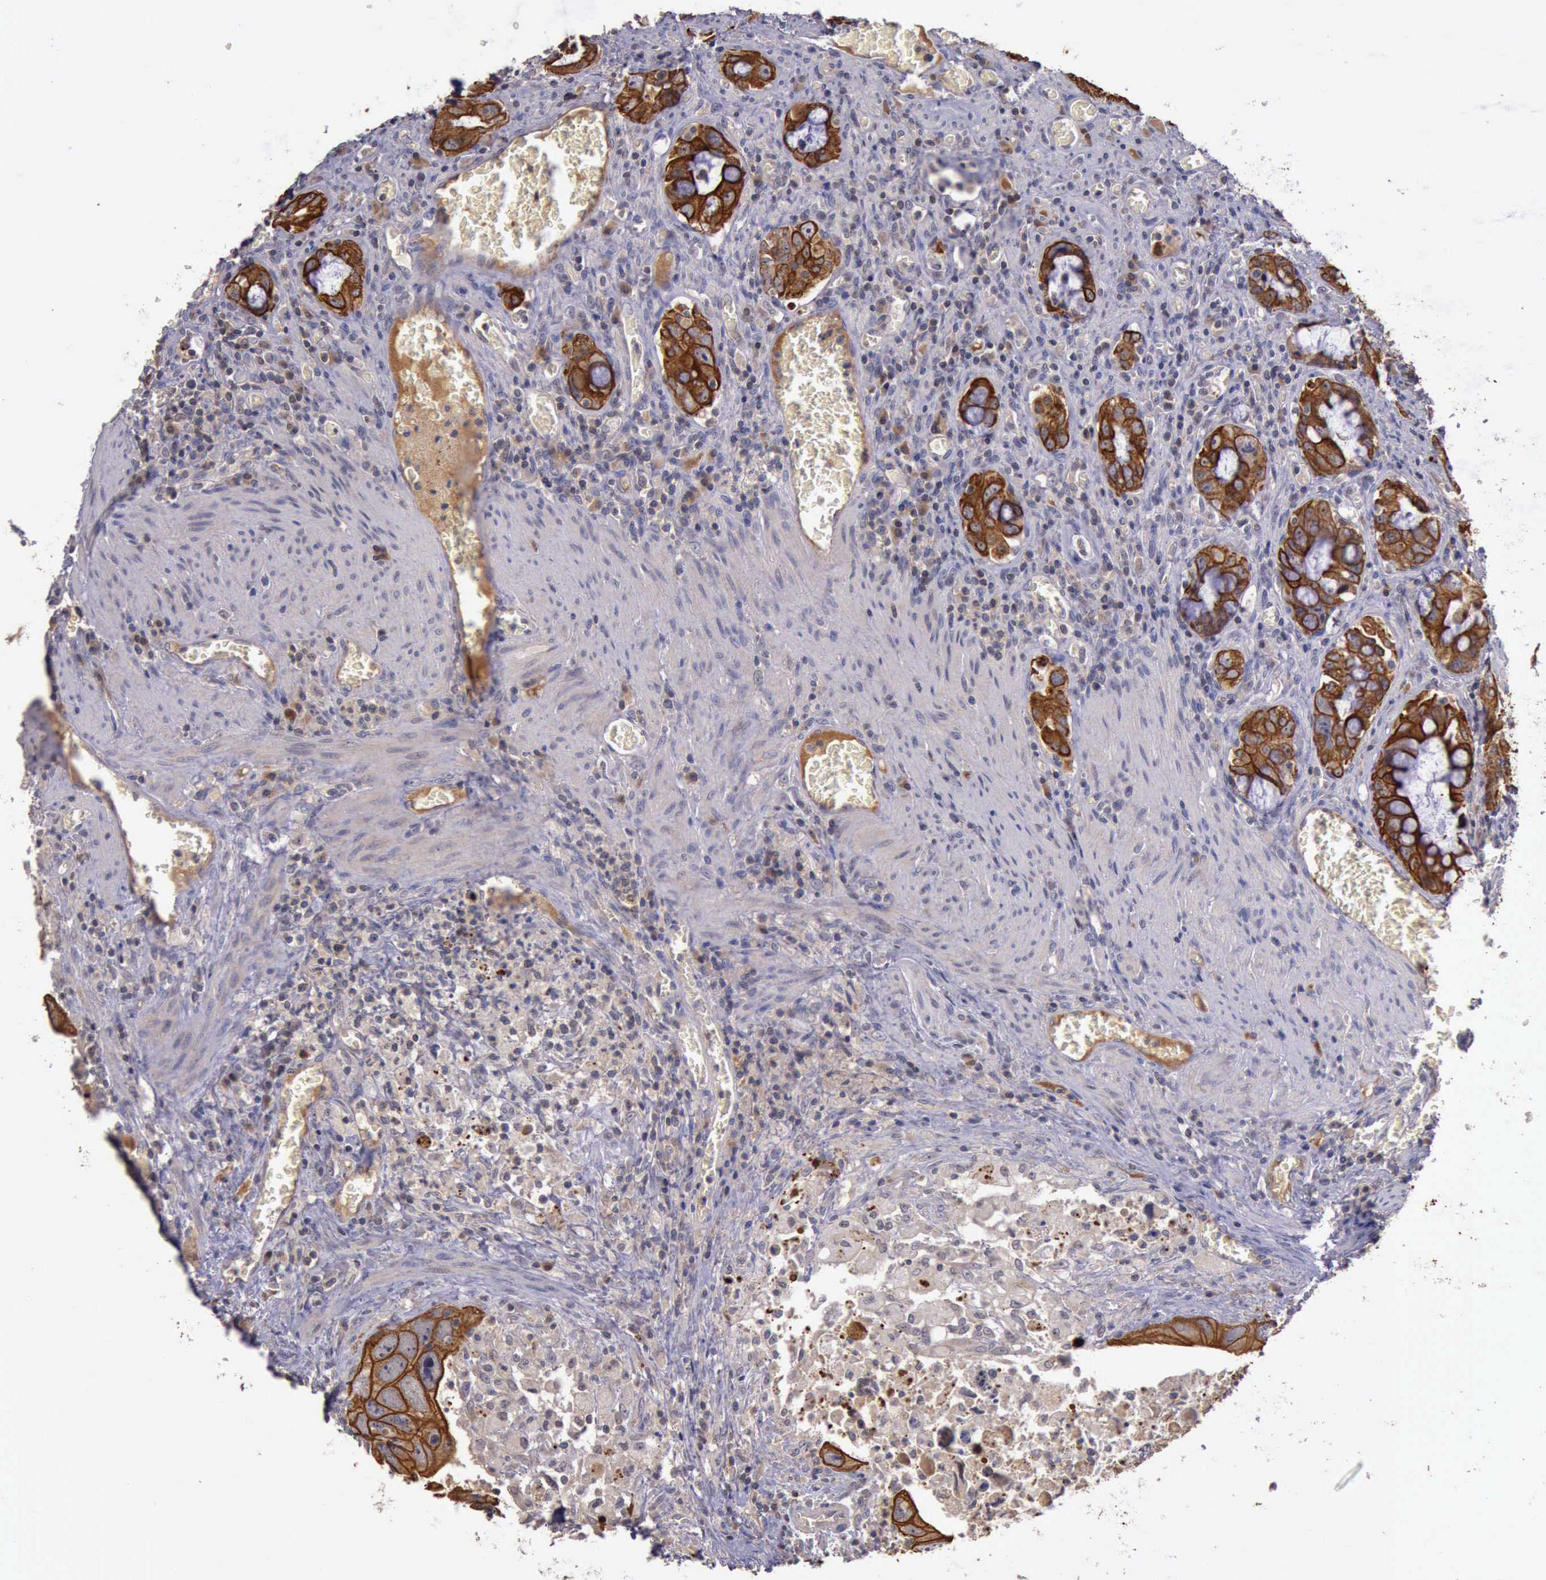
{"staining": {"intensity": "moderate", "quantity": ">75%", "location": "cytoplasmic/membranous"}, "tissue": "colorectal cancer", "cell_type": "Tumor cells", "image_type": "cancer", "snomed": [{"axis": "morphology", "description": "Adenocarcinoma, NOS"}, {"axis": "topography", "description": "Rectum"}], "caption": "A histopathology image of colorectal cancer (adenocarcinoma) stained for a protein exhibits moderate cytoplasmic/membranous brown staining in tumor cells.", "gene": "RAB39B", "patient": {"sex": "male", "age": 70}}